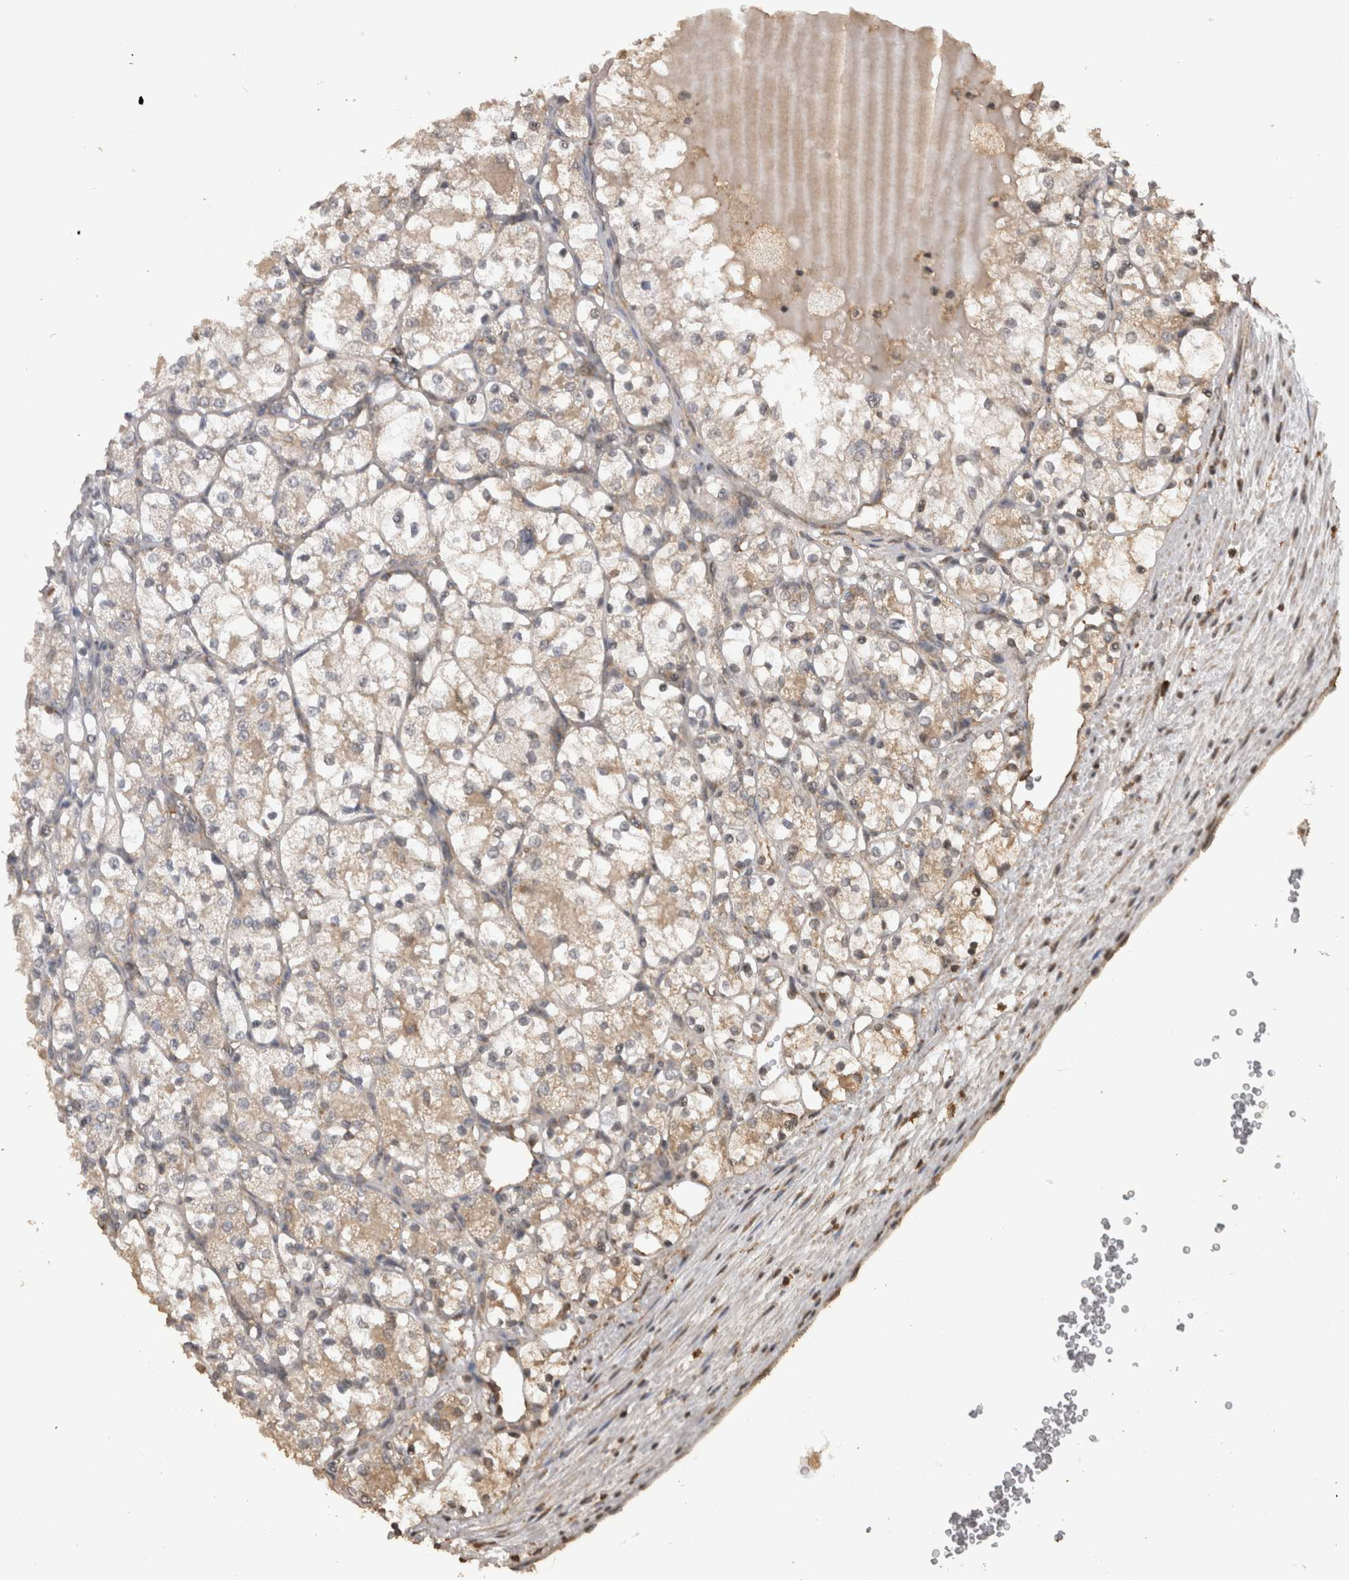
{"staining": {"intensity": "weak", "quantity": "25%-75%", "location": "cytoplasmic/membranous"}, "tissue": "renal cancer", "cell_type": "Tumor cells", "image_type": "cancer", "snomed": [{"axis": "morphology", "description": "Adenocarcinoma, NOS"}, {"axis": "topography", "description": "Kidney"}], "caption": "IHC photomicrograph of neoplastic tissue: renal cancer stained using immunohistochemistry shows low levels of weak protein expression localized specifically in the cytoplasmic/membranous of tumor cells, appearing as a cytoplasmic/membranous brown color.", "gene": "PINK1", "patient": {"sex": "female", "age": 69}}